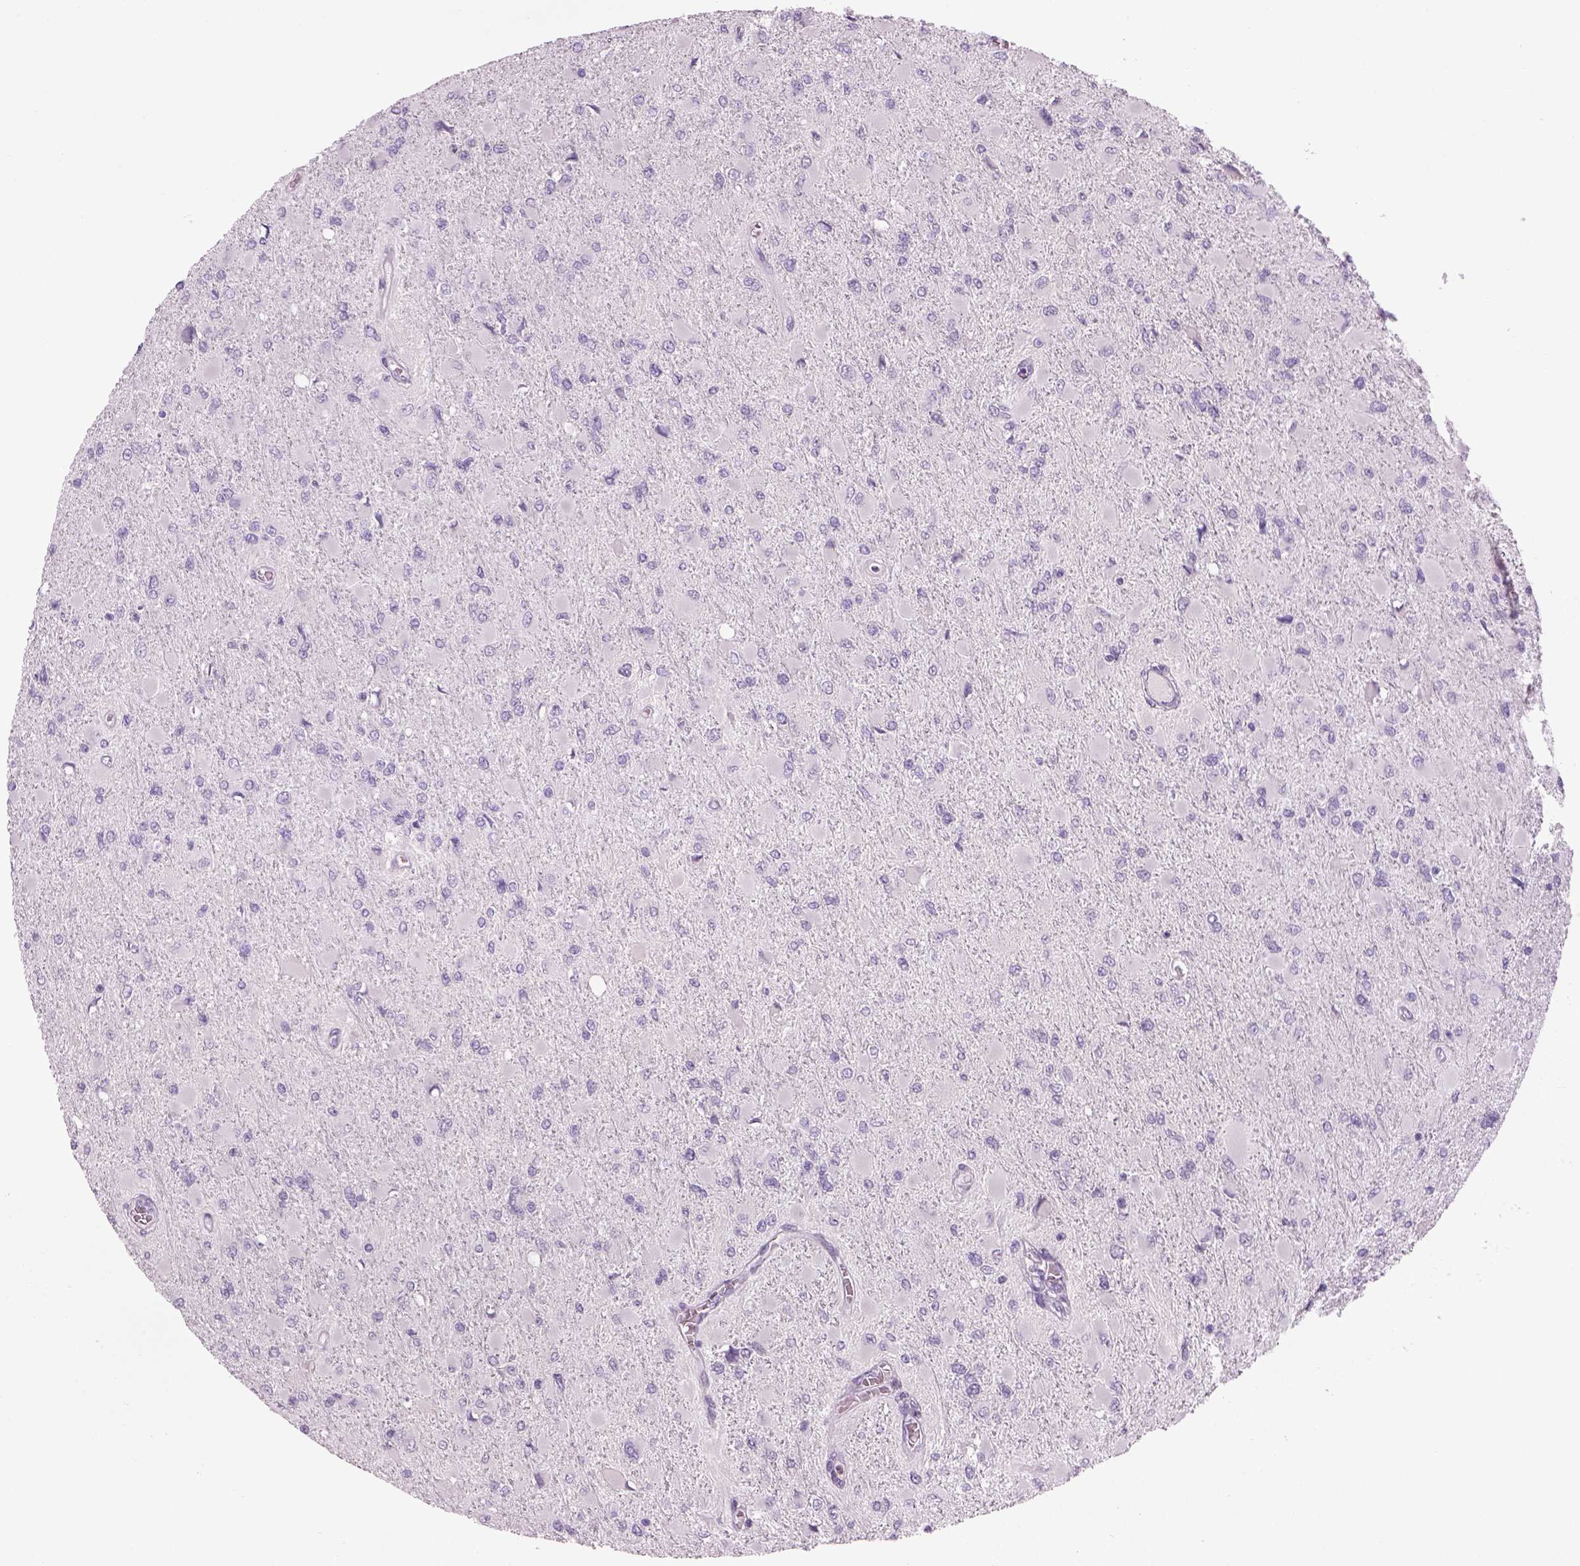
{"staining": {"intensity": "negative", "quantity": "none", "location": "none"}, "tissue": "glioma", "cell_type": "Tumor cells", "image_type": "cancer", "snomed": [{"axis": "morphology", "description": "Glioma, malignant, High grade"}, {"axis": "topography", "description": "Cerebral cortex"}], "caption": "IHC of human malignant glioma (high-grade) demonstrates no positivity in tumor cells.", "gene": "MDH1B", "patient": {"sex": "female", "age": 36}}